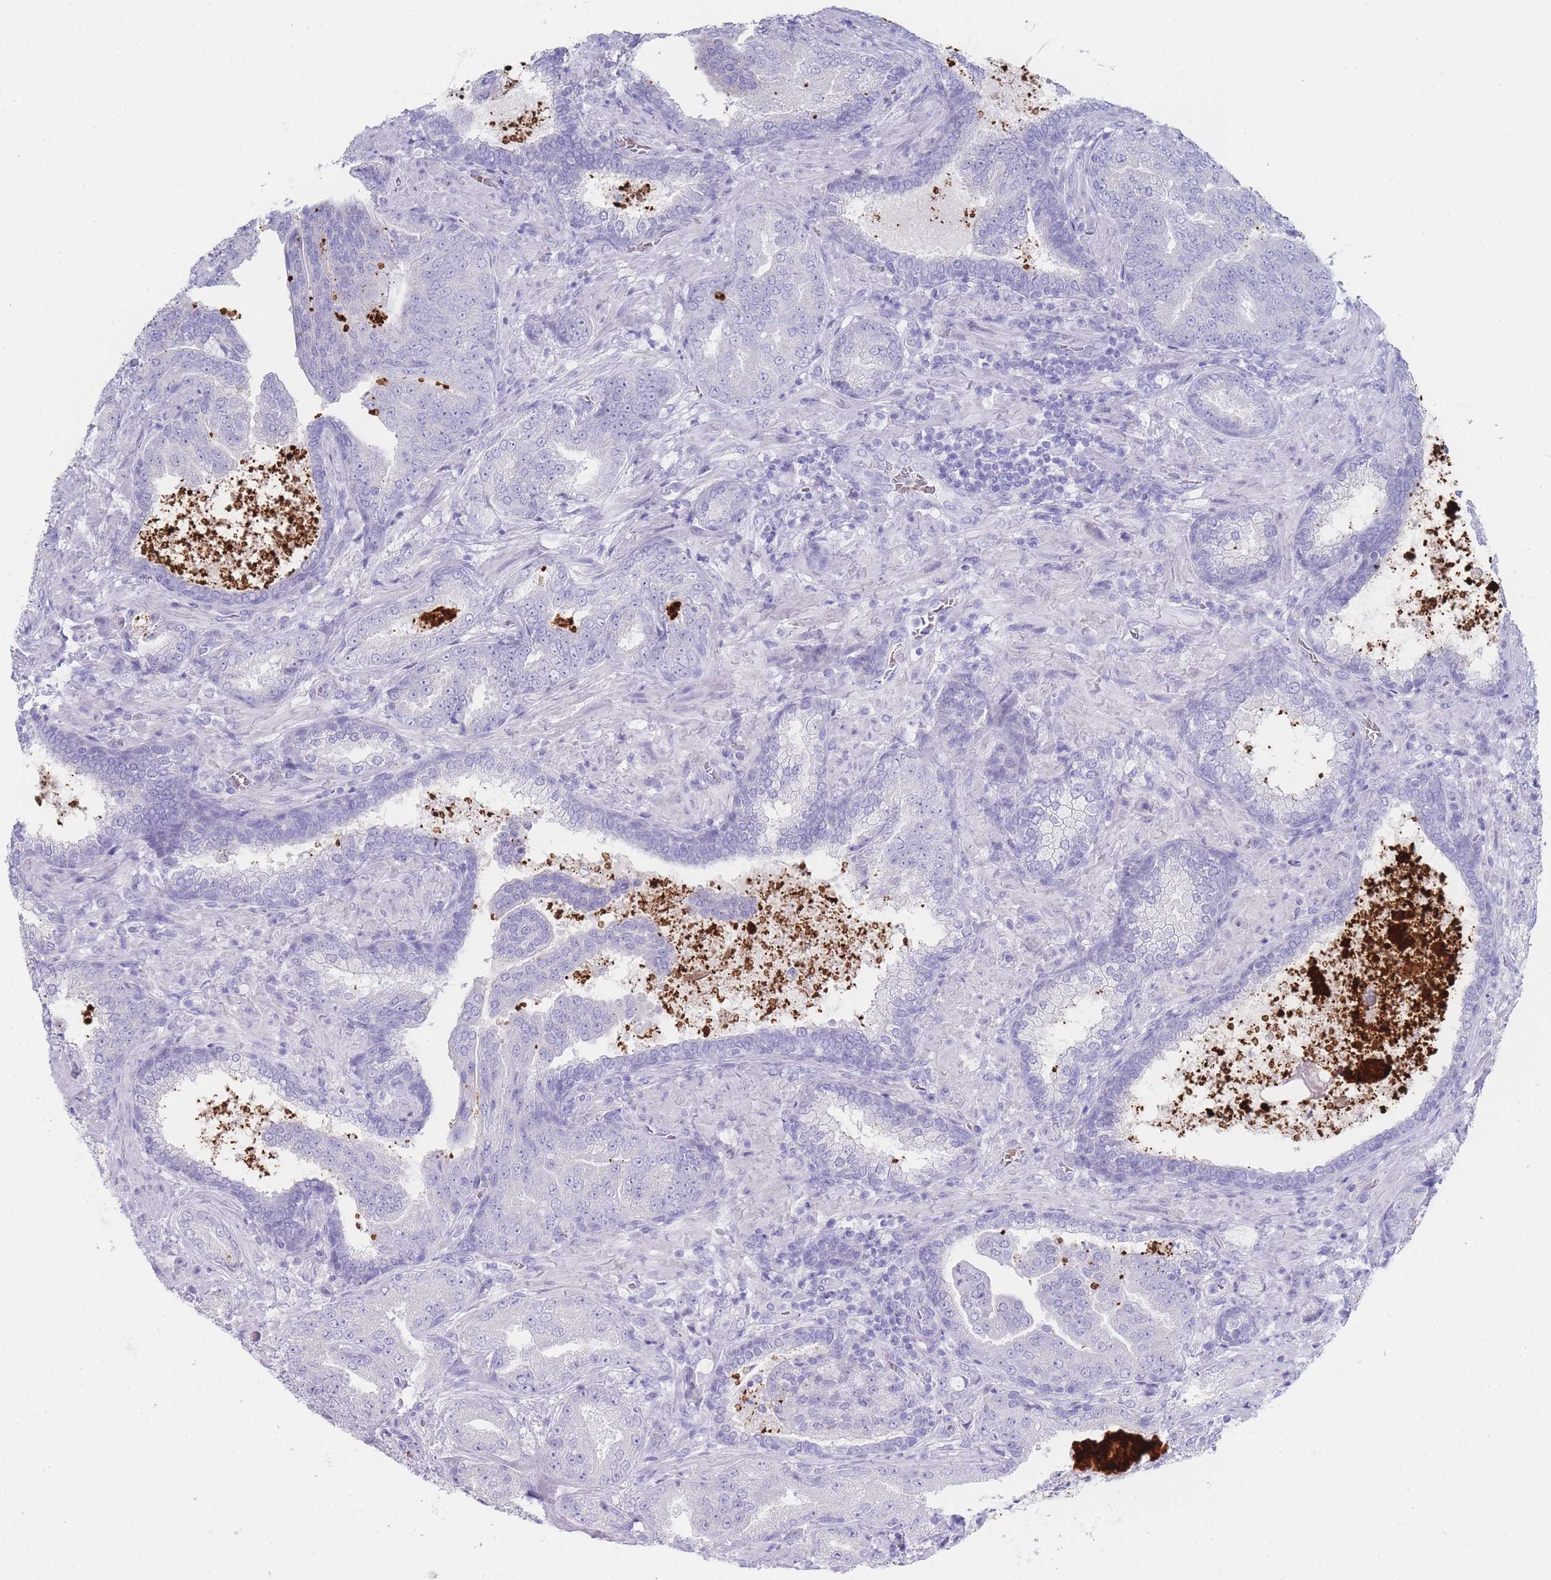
{"staining": {"intensity": "negative", "quantity": "none", "location": "none"}, "tissue": "prostate cancer", "cell_type": "Tumor cells", "image_type": "cancer", "snomed": [{"axis": "morphology", "description": "Adenocarcinoma, High grade"}, {"axis": "topography", "description": "Prostate"}], "caption": "DAB (3,3'-diaminobenzidine) immunohistochemical staining of adenocarcinoma (high-grade) (prostate) shows no significant staining in tumor cells. The staining was performed using DAB to visualize the protein expression in brown, while the nuclei were stained in blue with hematoxylin (Magnification: 20x).", "gene": "HBG2", "patient": {"sex": "male", "age": 68}}